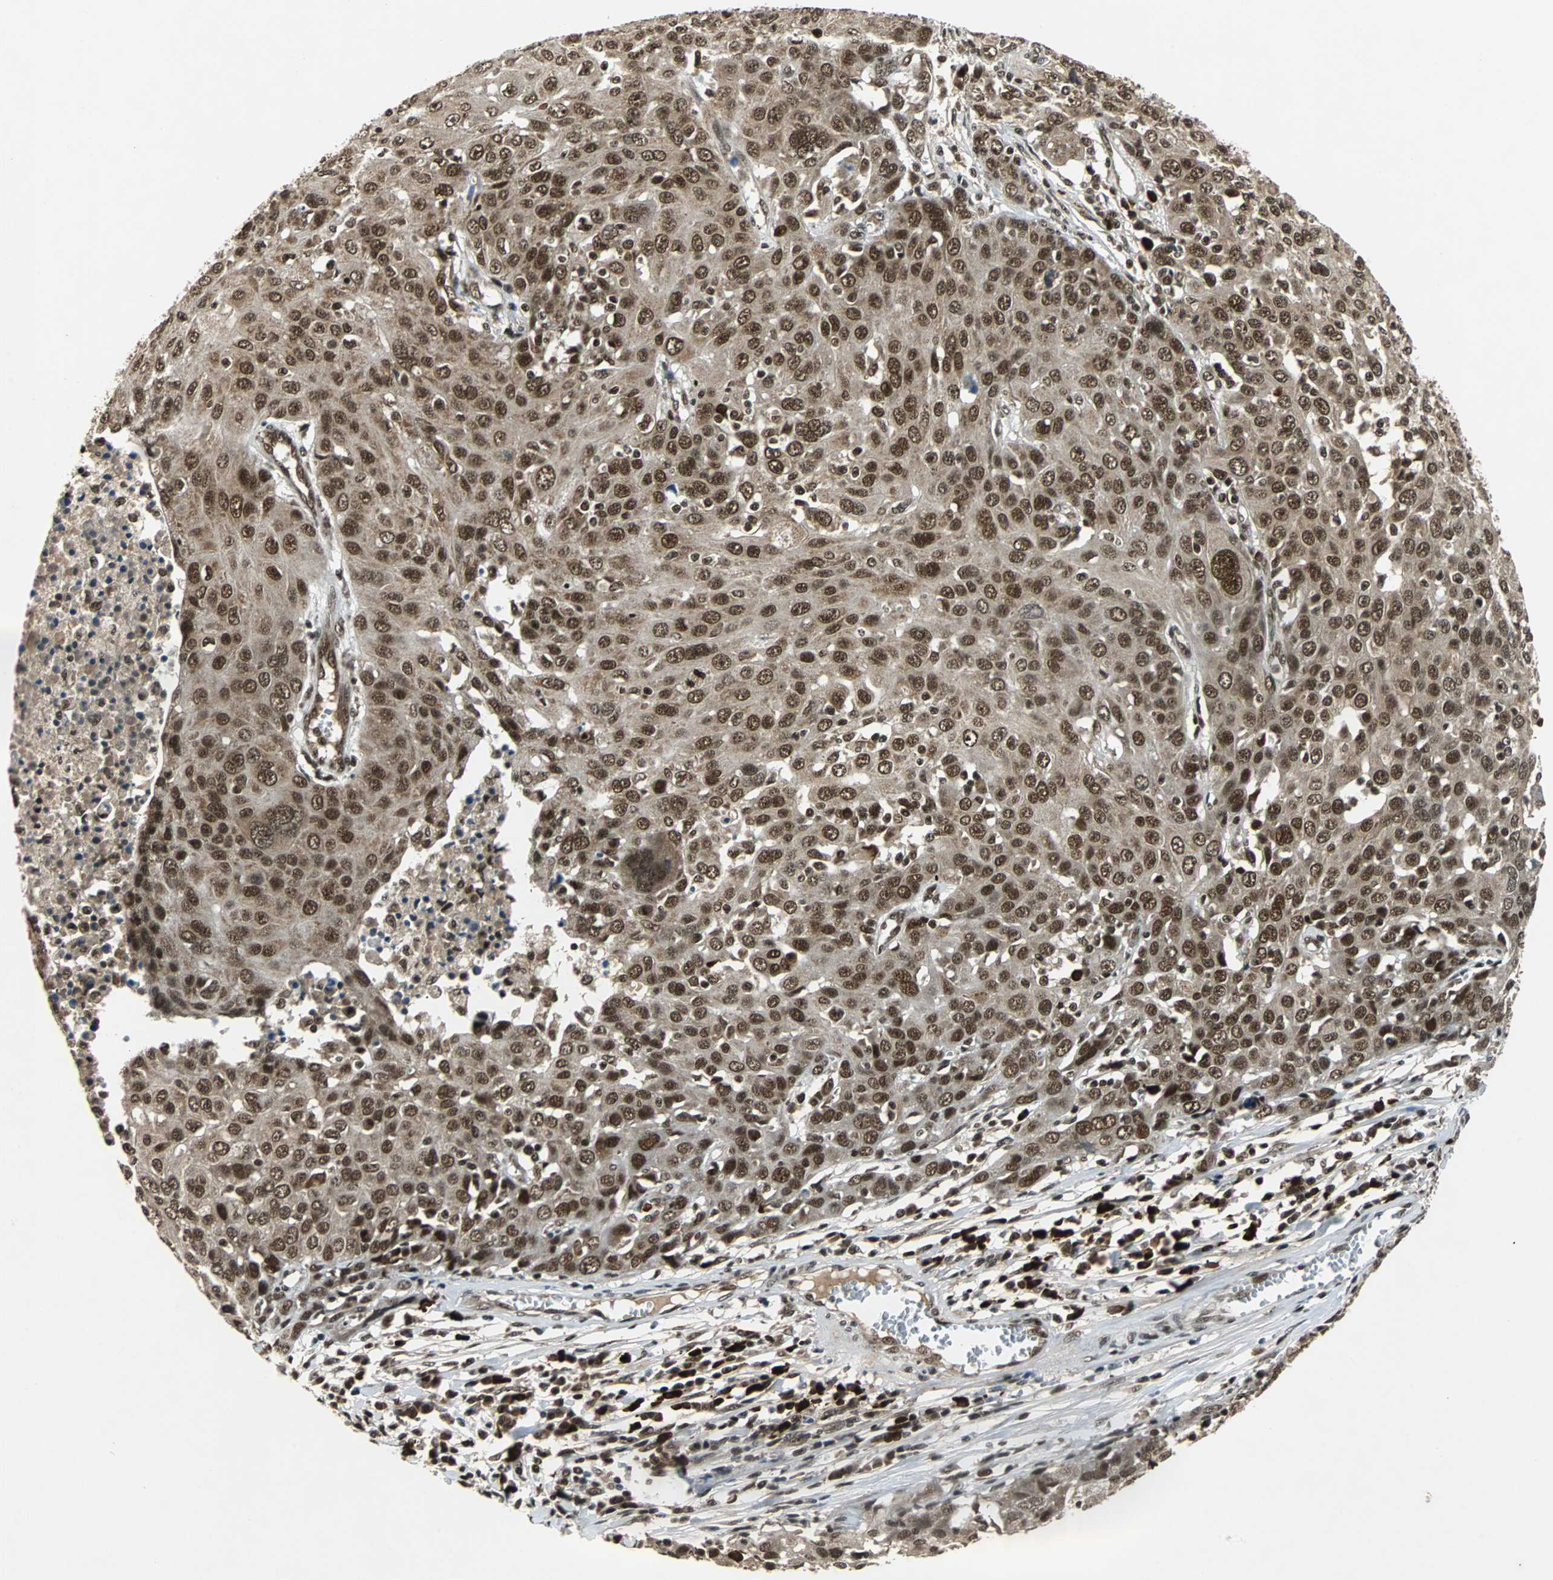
{"staining": {"intensity": "strong", "quantity": ">75%", "location": "nuclear"}, "tissue": "ovarian cancer", "cell_type": "Tumor cells", "image_type": "cancer", "snomed": [{"axis": "morphology", "description": "Carcinoma, endometroid"}, {"axis": "topography", "description": "Ovary"}], "caption": "Ovarian cancer (endometroid carcinoma) stained with a protein marker displays strong staining in tumor cells.", "gene": "TAF5", "patient": {"sex": "female", "age": 50}}